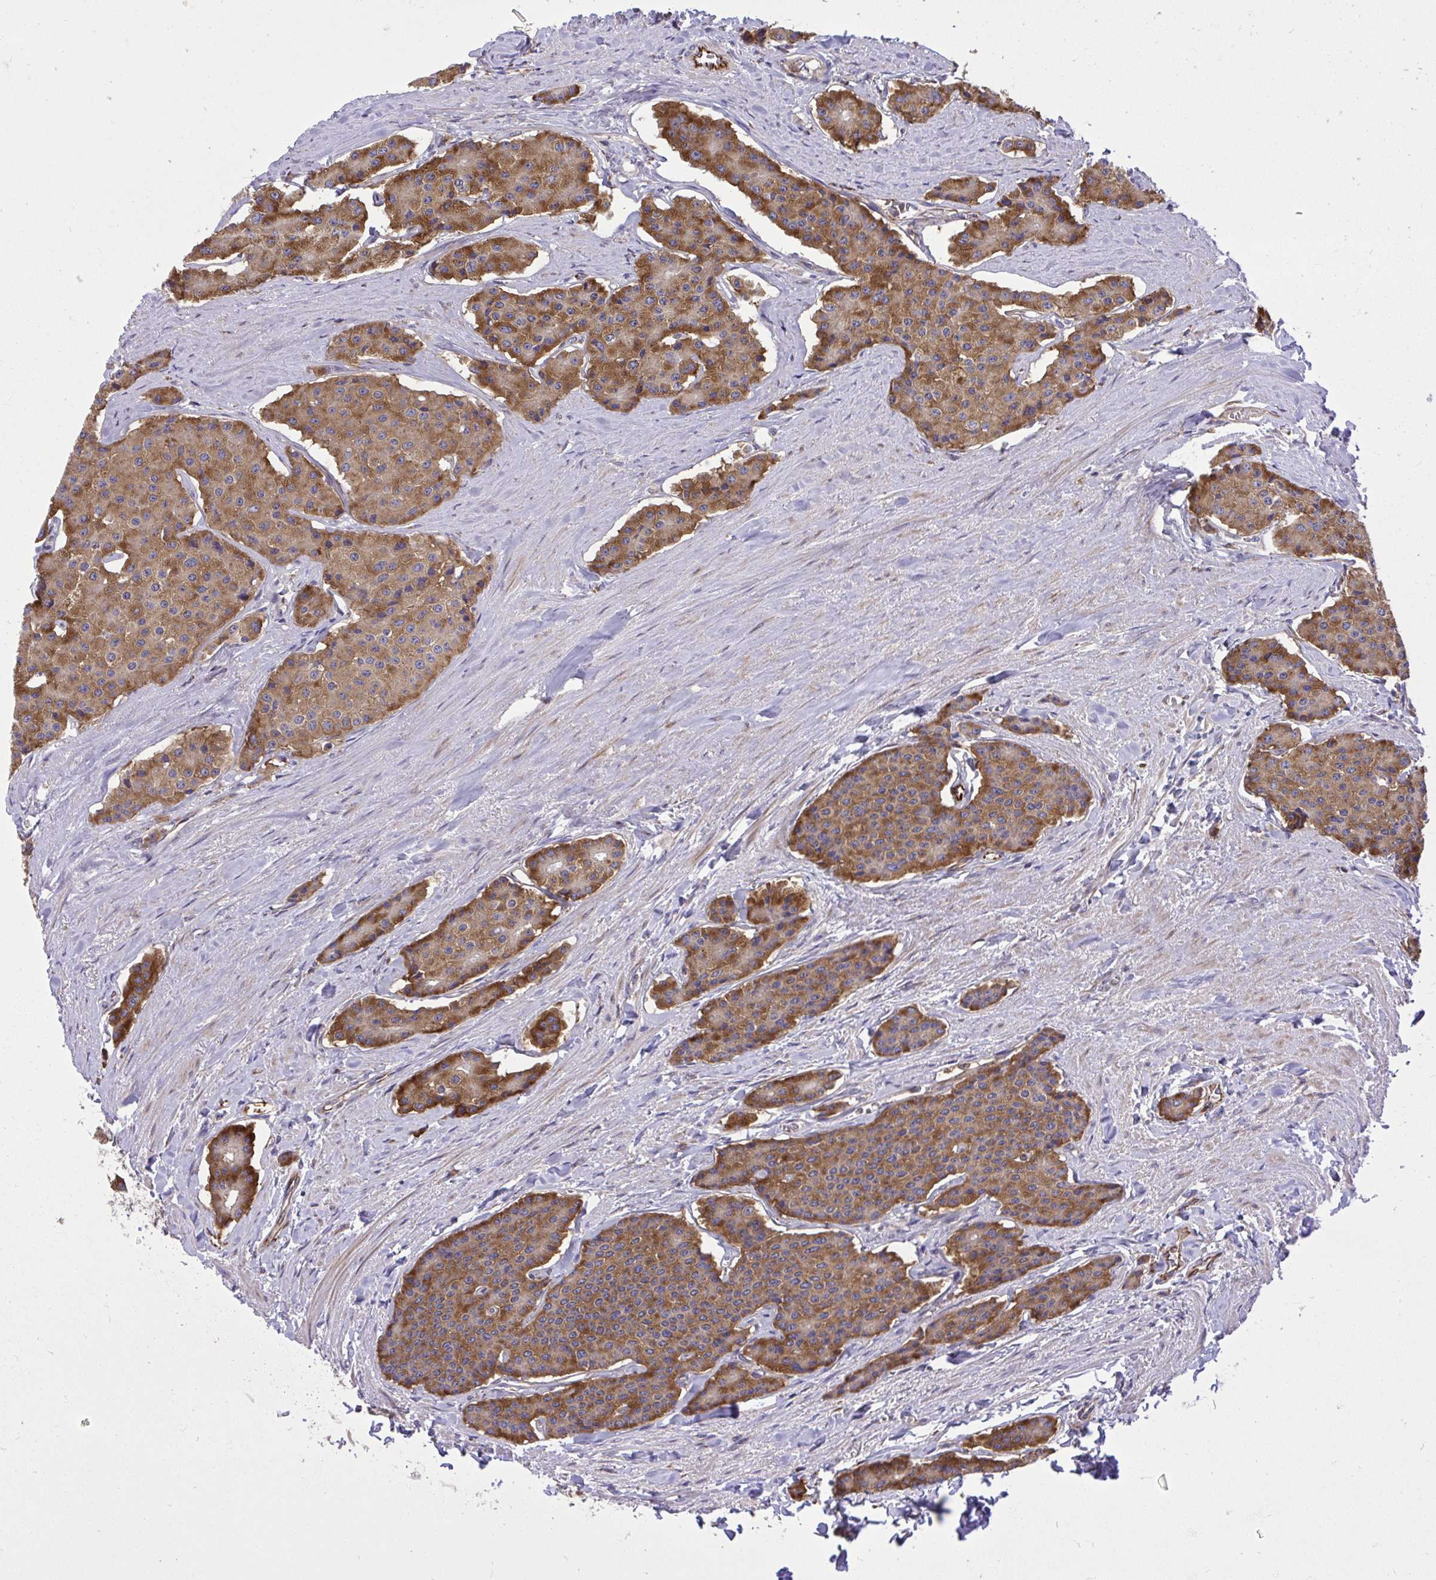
{"staining": {"intensity": "moderate", "quantity": ">75%", "location": "cytoplasmic/membranous"}, "tissue": "carcinoid", "cell_type": "Tumor cells", "image_type": "cancer", "snomed": [{"axis": "morphology", "description": "Carcinoid, malignant, NOS"}, {"axis": "topography", "description": "Small intestine"}], "caption": "Carcinoid tissue demonstrates moderate cytoplasmic/membranous expression in about >75% of tumor cells The staining was performed using DAB, with brown indicating positive protein expression. Nuclei are stained blue with hematoxylin.", "gene": "PAIP2", "patient": {"sex": "female", "age": 65}}